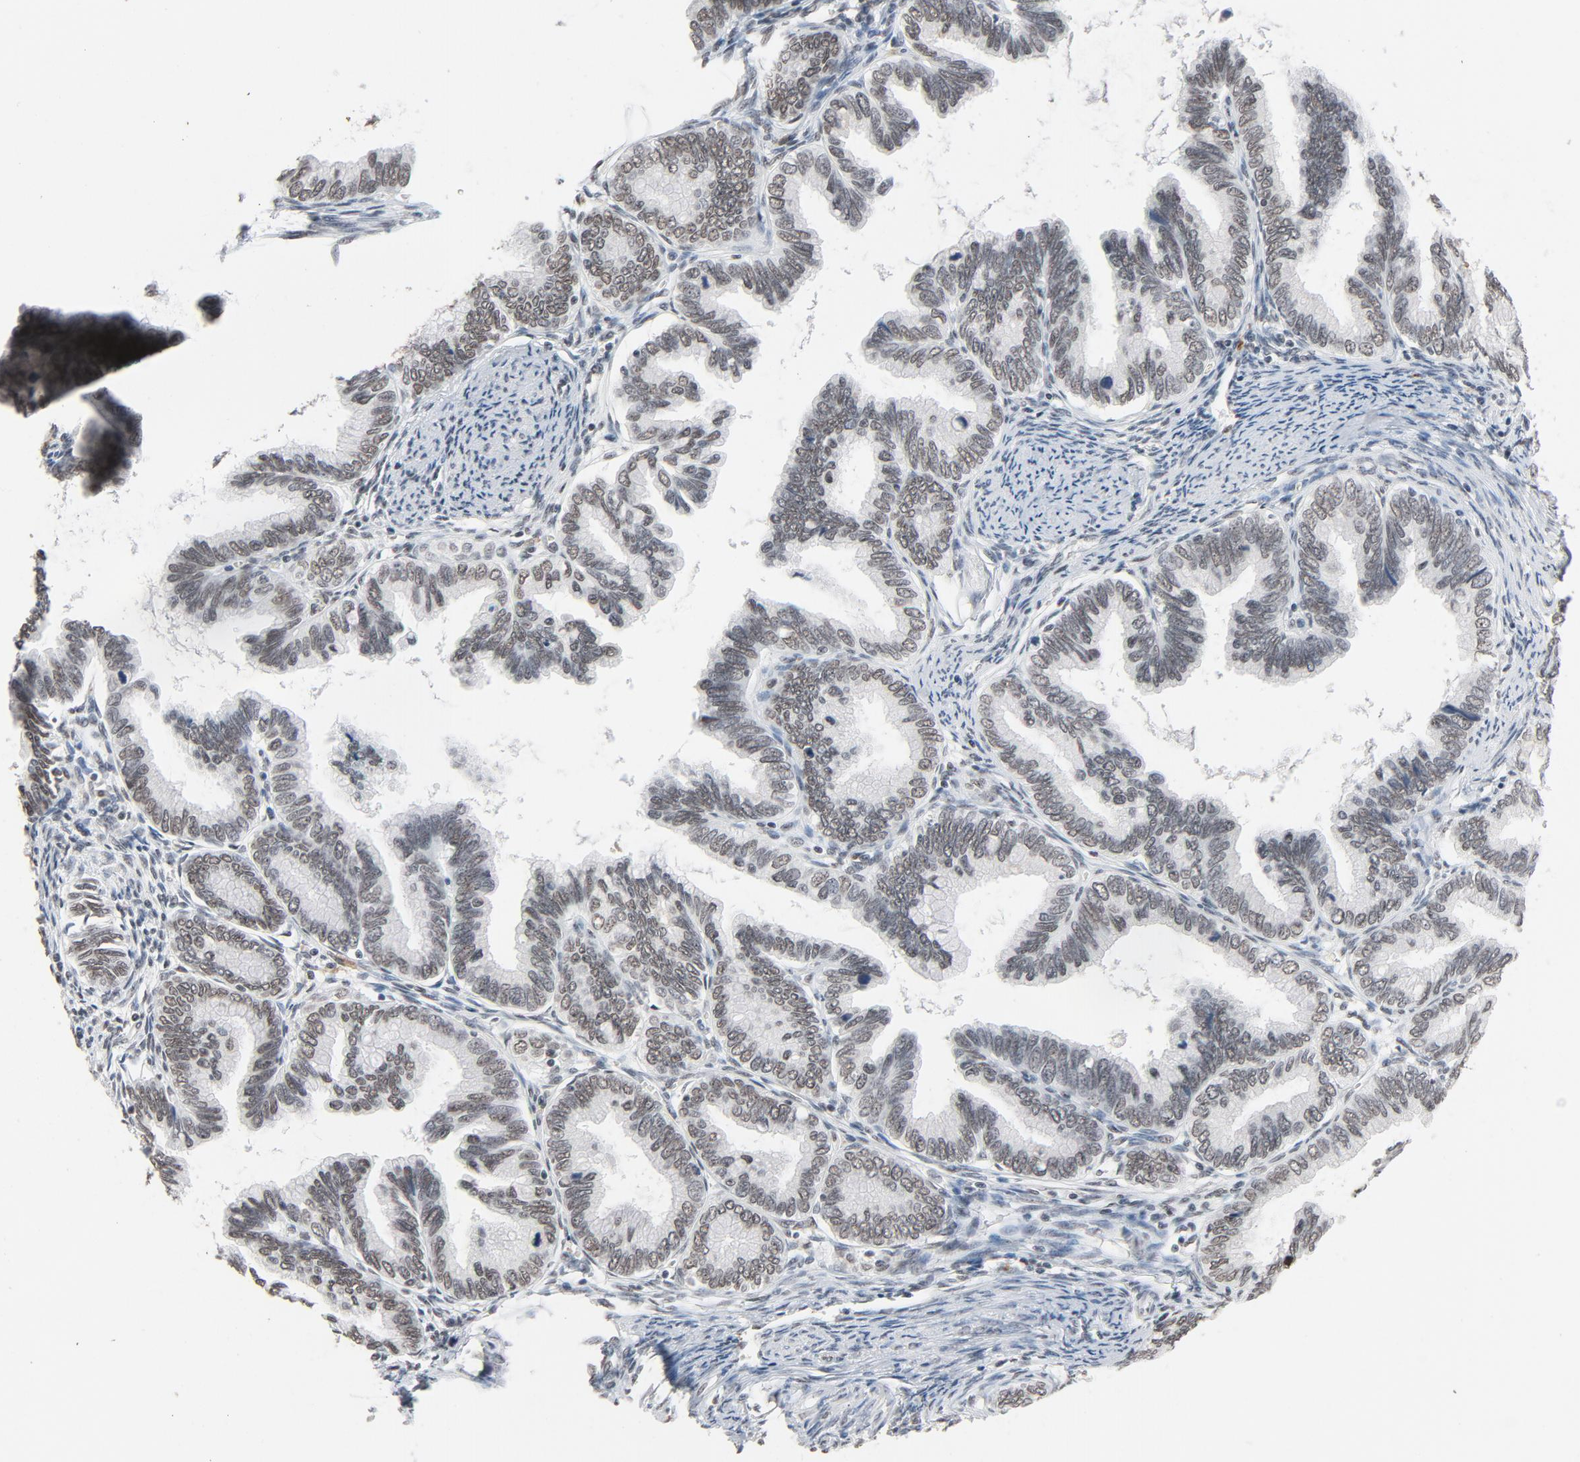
{"staining": {"intensity": "moderate", "quantity": ">75%", "location": "nuclear"}, "tissue": "cervical cancer", "cell_type": "Tumor cells", "image_type": "cancer", "snomed": [{"axis": "morphology", "description": "Adenocarcinoma, NOS"}, {"axis": "topography", "description": "Cervix"}], "caption": "Protein staining of cervical cancer tissue demonstrates moderate nuclear positivity in approximately >75% of tumor cells.", "gene": "MRE11", "patient": {"sex": "female", "age": 49}}